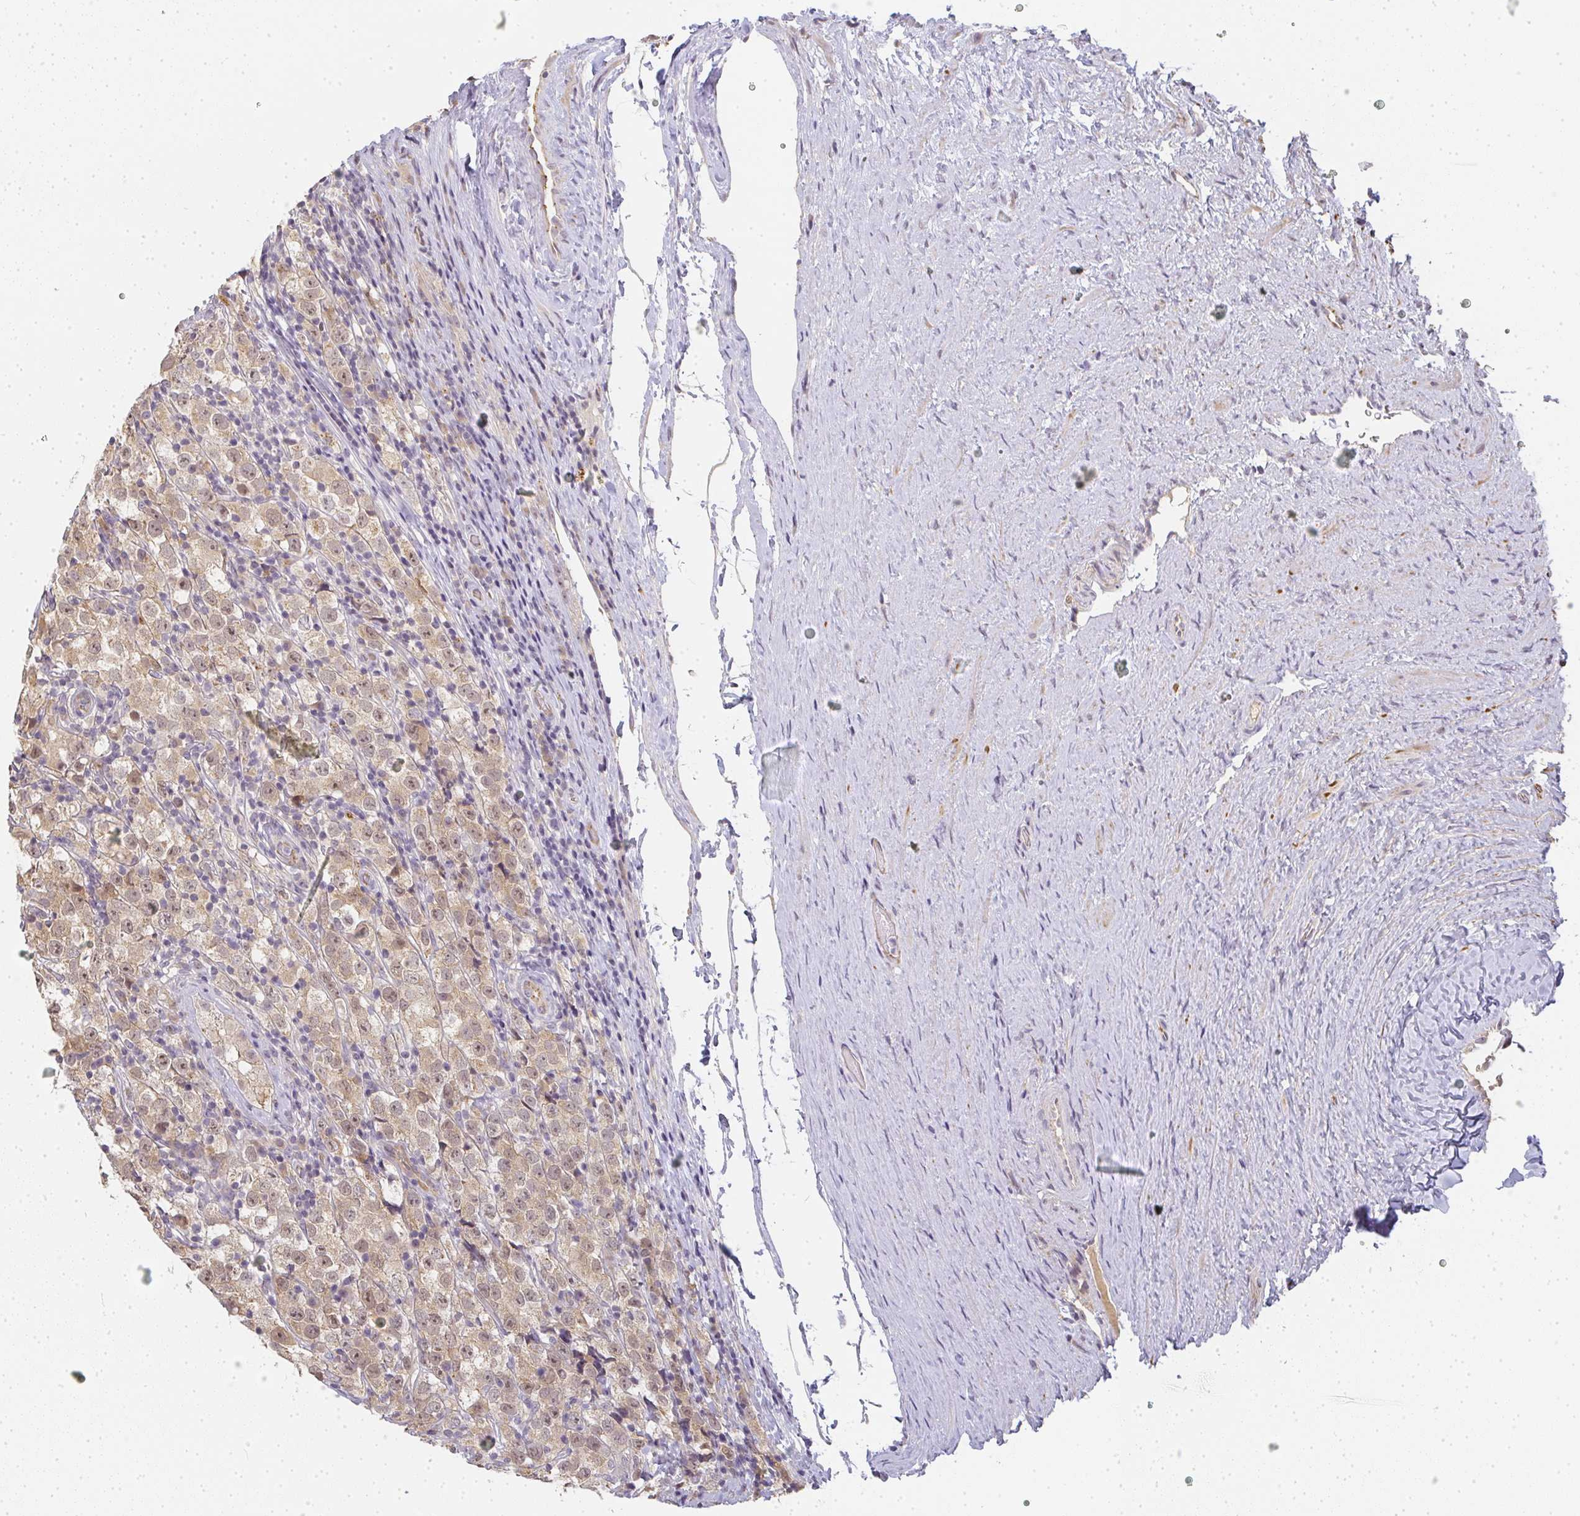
{"staining": {"intensity": "weak", "quantity": ">75%", "location": "cytoplasmic/membranous,nuclear"}, "tissue": "testis cancer", "cell_type": "Tumor cells", "image_type": "cancer", "snomed": [{"axis": "morphology", "description": "Seminoma, NOS"}, {"axis": "morphology", "description": "Carcinoma, Embryonal, NOS"}, {"axis": "topography", "description": "Testis"}], "caption": "High-power microscopy captured an immunohistochemistry histopathology image of testis cancer (seminoma), revealing weak cytoplasmic/membranous and nuclear expression in about >75% of tumor cells. Immunohistochemistry (ihc) stains the protein of interest in brown and the nuclei are stained blue.", "gene": "SLC35B3", "patient": {"sex": "male", "age": 41}}